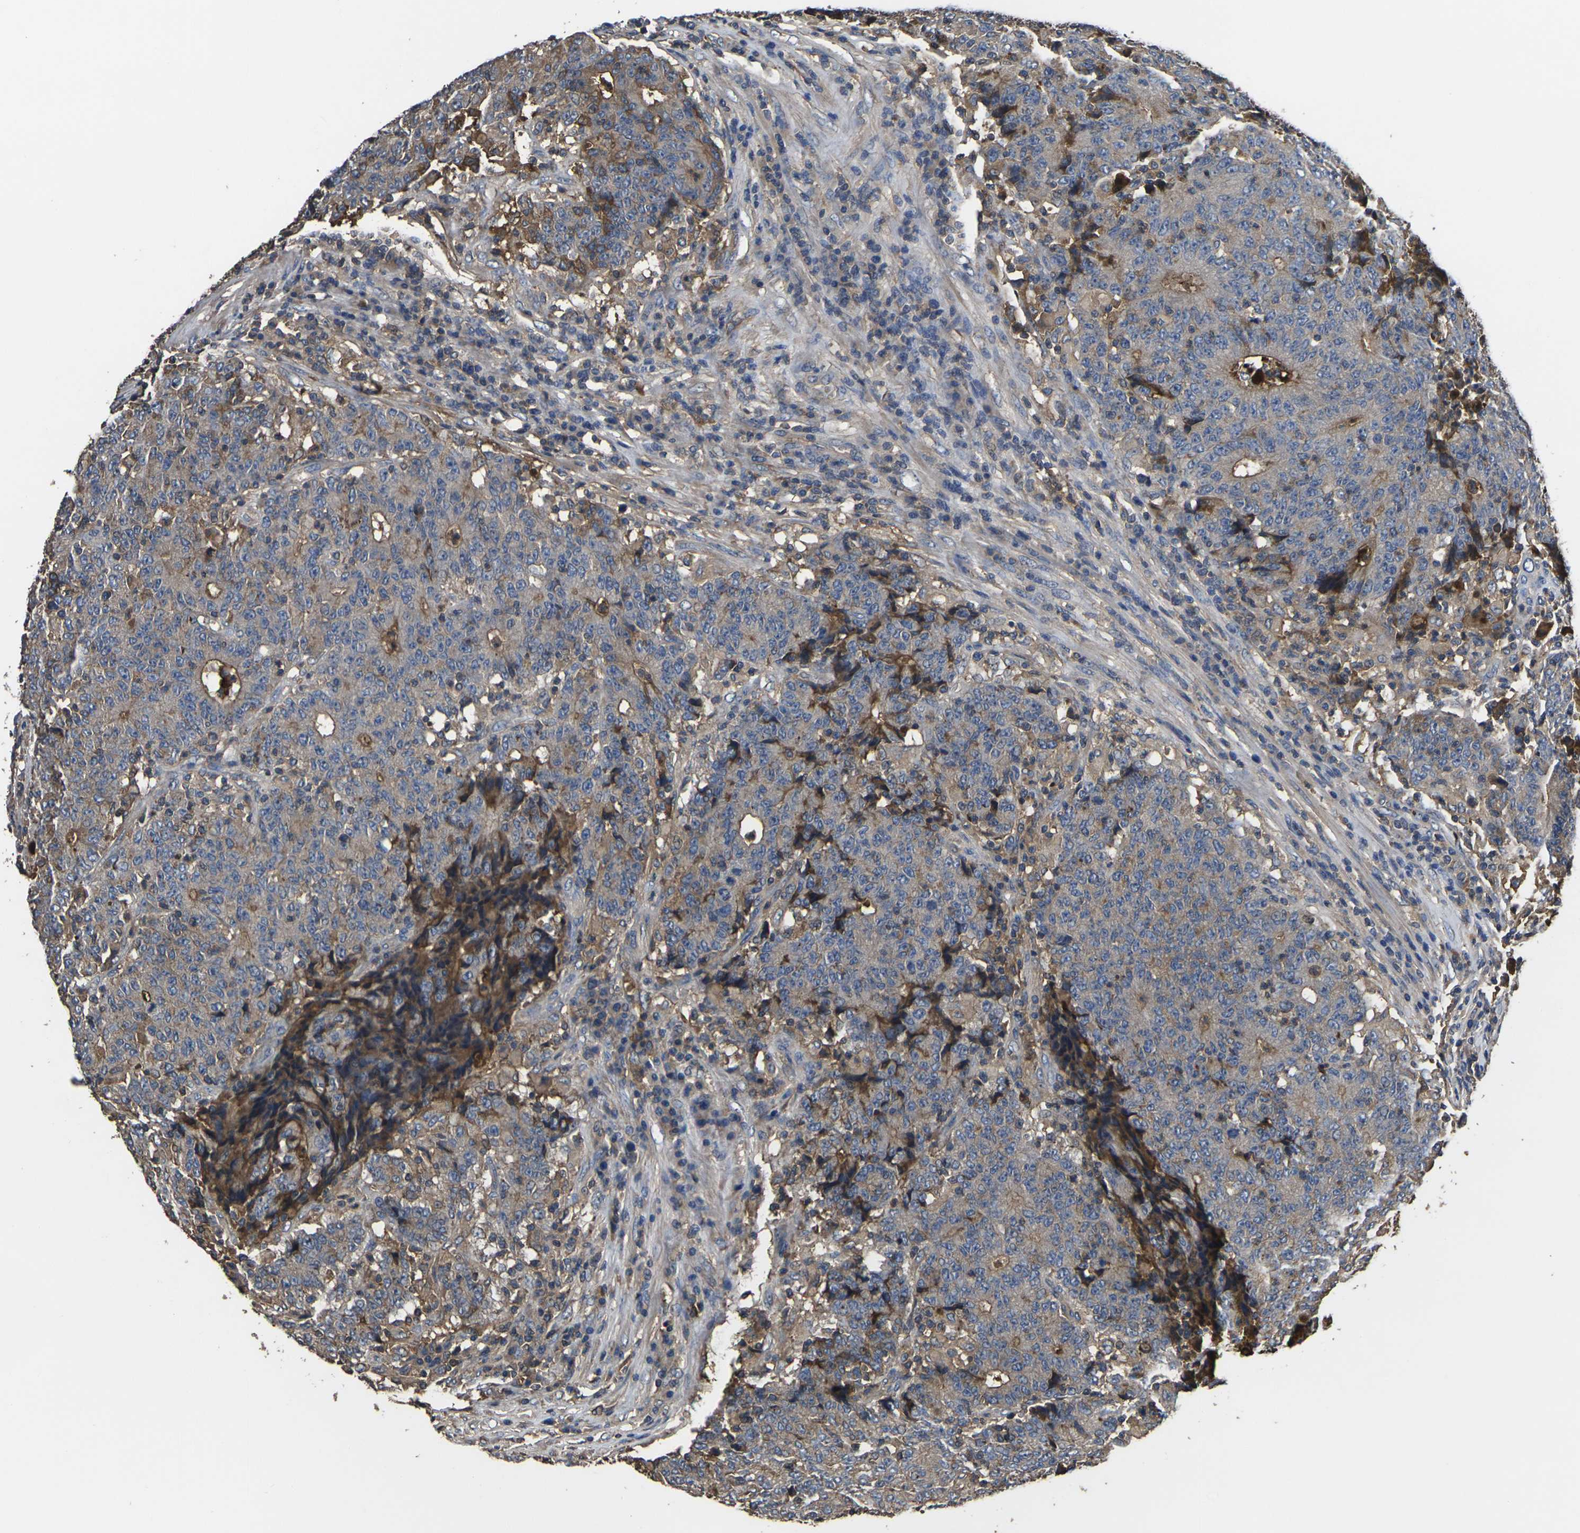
{"staining": {"intensity": "moderate", "quantity": ">75%", "location": "cytoplasmic/membranous"}, "tissue": "colorectal cancer", "cell_type": "Tumor cells", "image_type": "cancer", "snomed": [{"axis": "morphology", "description": "Normal tissue, NOS"}, {"axis": "morphology", "description": "Adenocarcinoma, NOS"}, {"axis": "topography", "description": "Colon"}], "caption": "Immunohistochemical staining of human colorectal cancer (adenocarcinoma) displays moderate cytoplasmic/membranous protein staining in approximately >75% of tumor cells.", "gene": "HSPG2", "patient": {"sex": "female", "age": 75}}